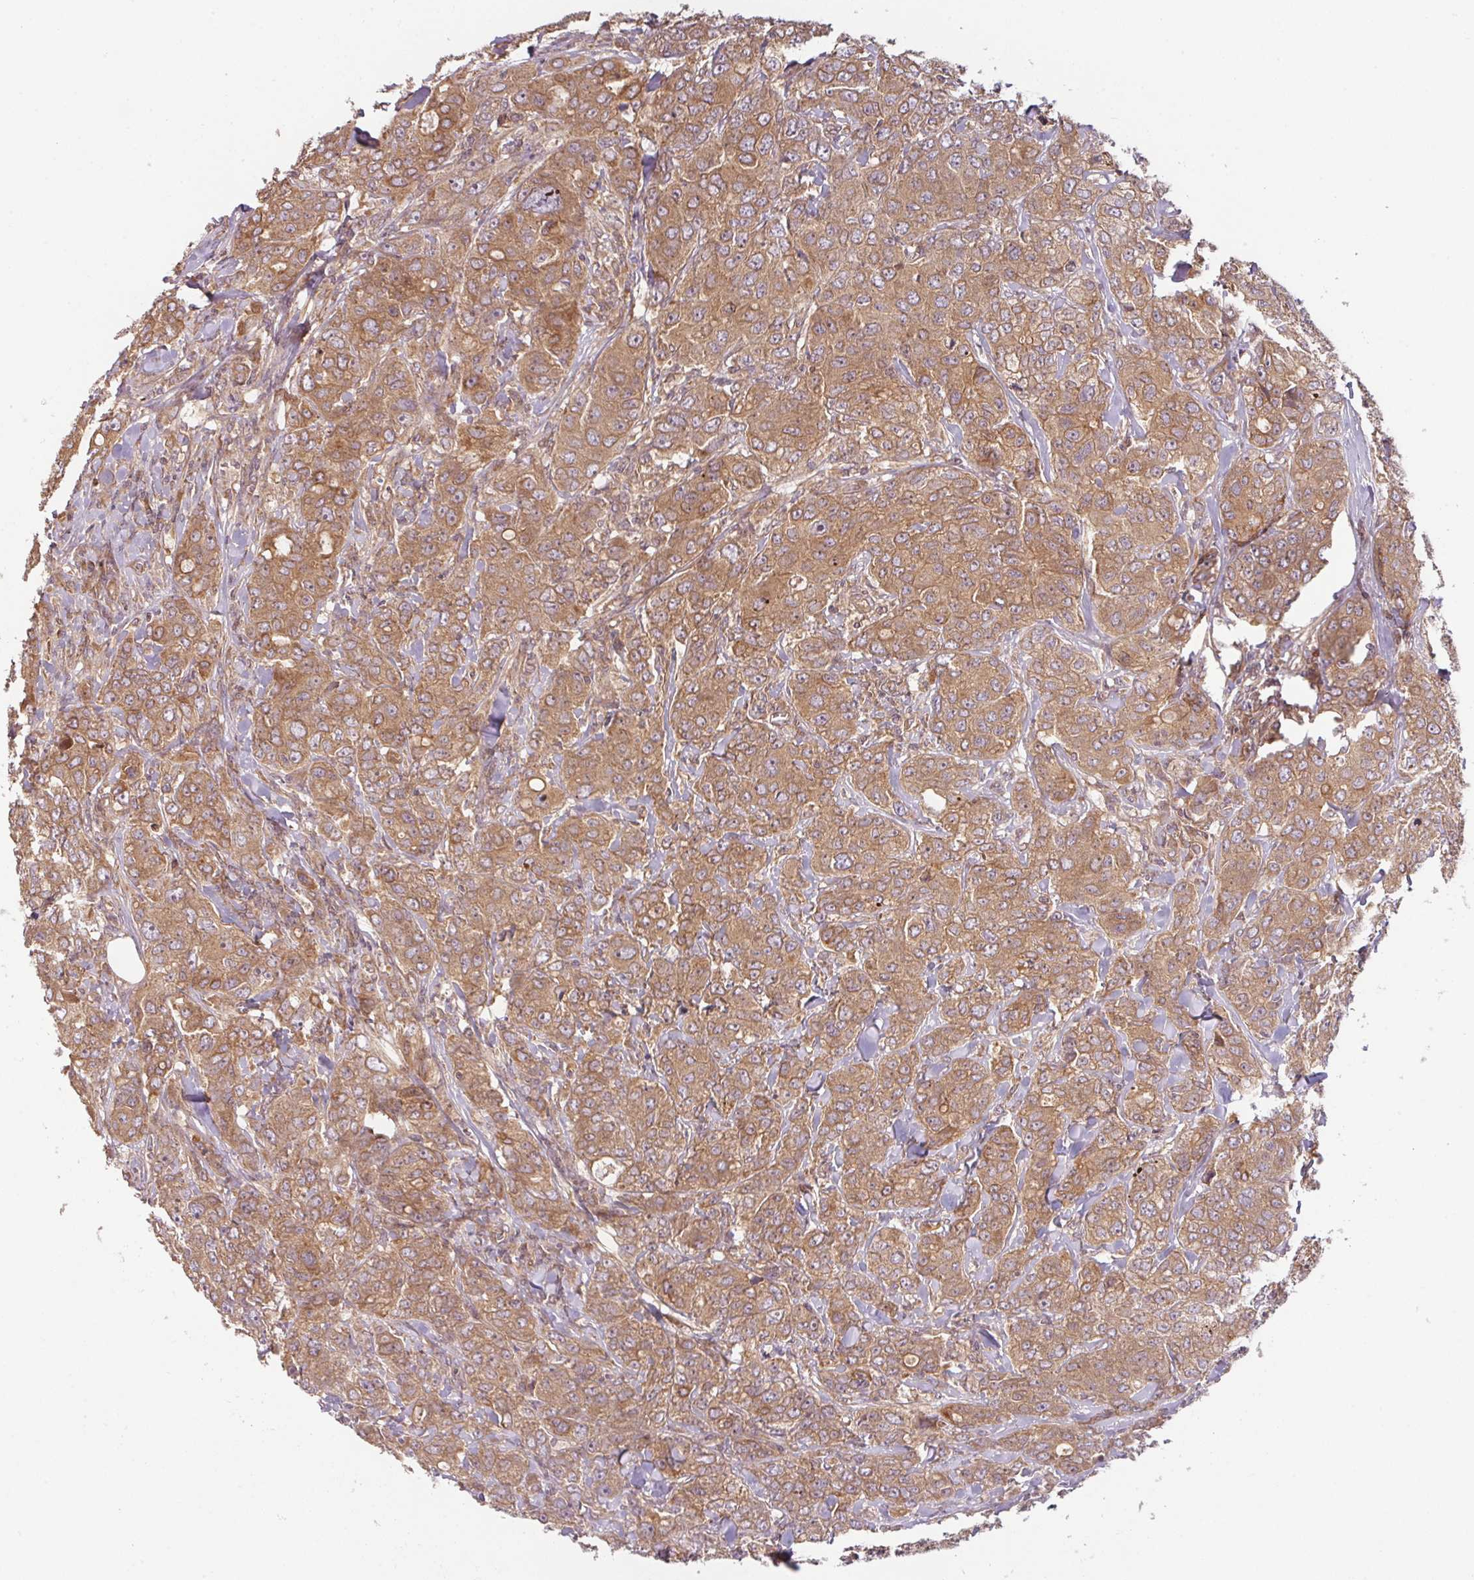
{"staining": {"intensity": "moderate", "quantity": ">75%", "location": "cytoplasmic/membranous"}, "tissue": "breast cancer", "cell_type": "Tumor cells", "image_type": "cancer", "snomed": [{"axis": "morphology", "description": "Duct carcinoma"}, {"axis": "topography", "description": "Breast"}], "caption": "The histopathology image reveals a brown stain indicating the presence of a protein in the cytoplasmic/membranous of tumor cells in breast cancer (intraductal carcinoma).", "gene": "RNF31", "patient": {"sex": "female", "age": 43}}